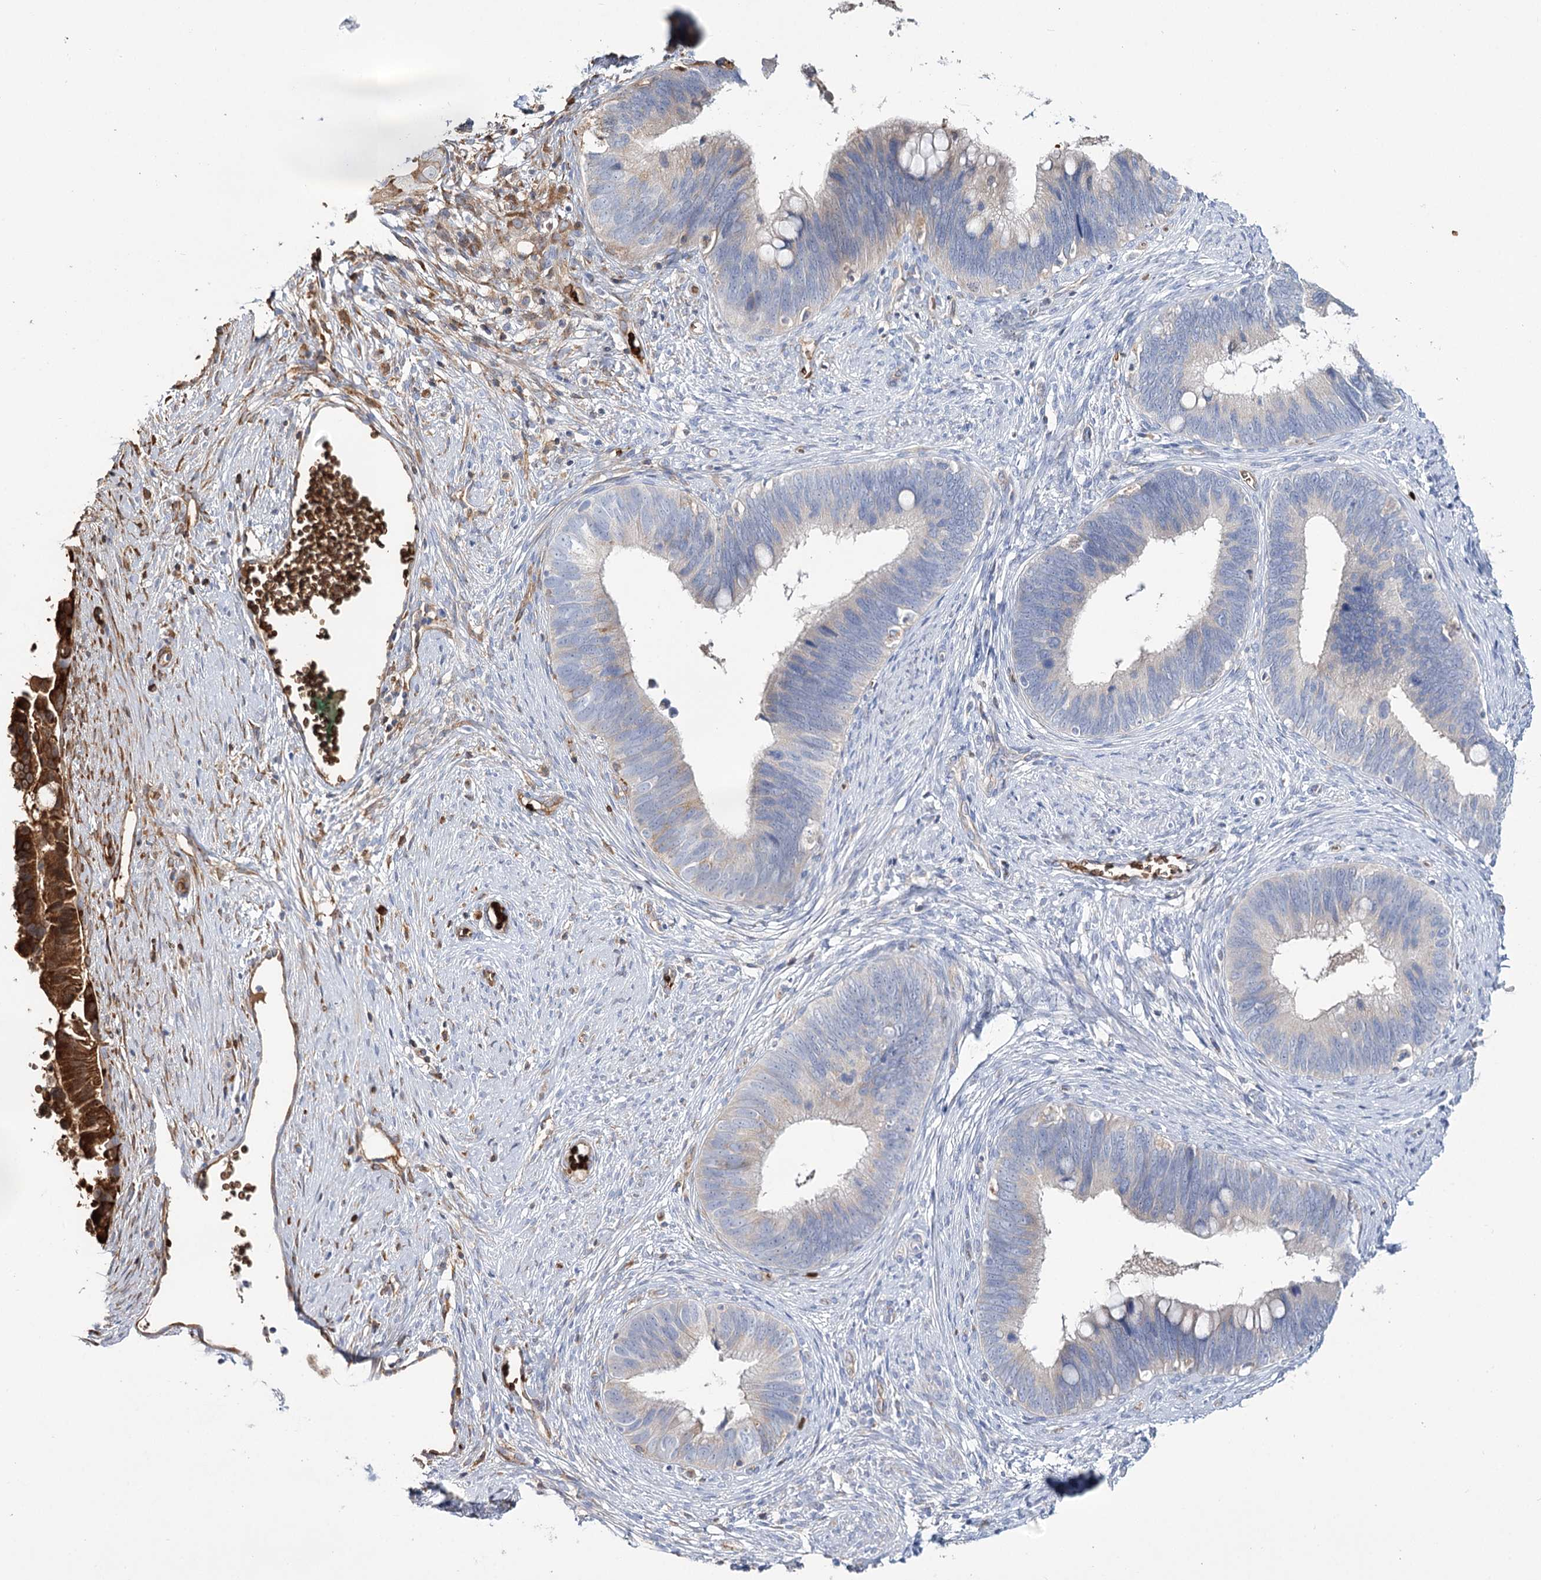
{"staining": {"intensity": "negative", "quantity": "none", "location": "none"}, "tissue": "cervical cancer", "cell_type": "Tumor cells", "image_type": "cancer", "snomed": [{"axis": "morphology", "description": "Adenocarcinoma, NOS"}, {"axis": "topography", "description": "Cervix"}], "caption": "This is an immunohistochemistry (IHC) image of cervical cancer. There is no positivity in tumor cells.", "gene": "GBF1", "patient": {"sex": "female", "age": 42}}